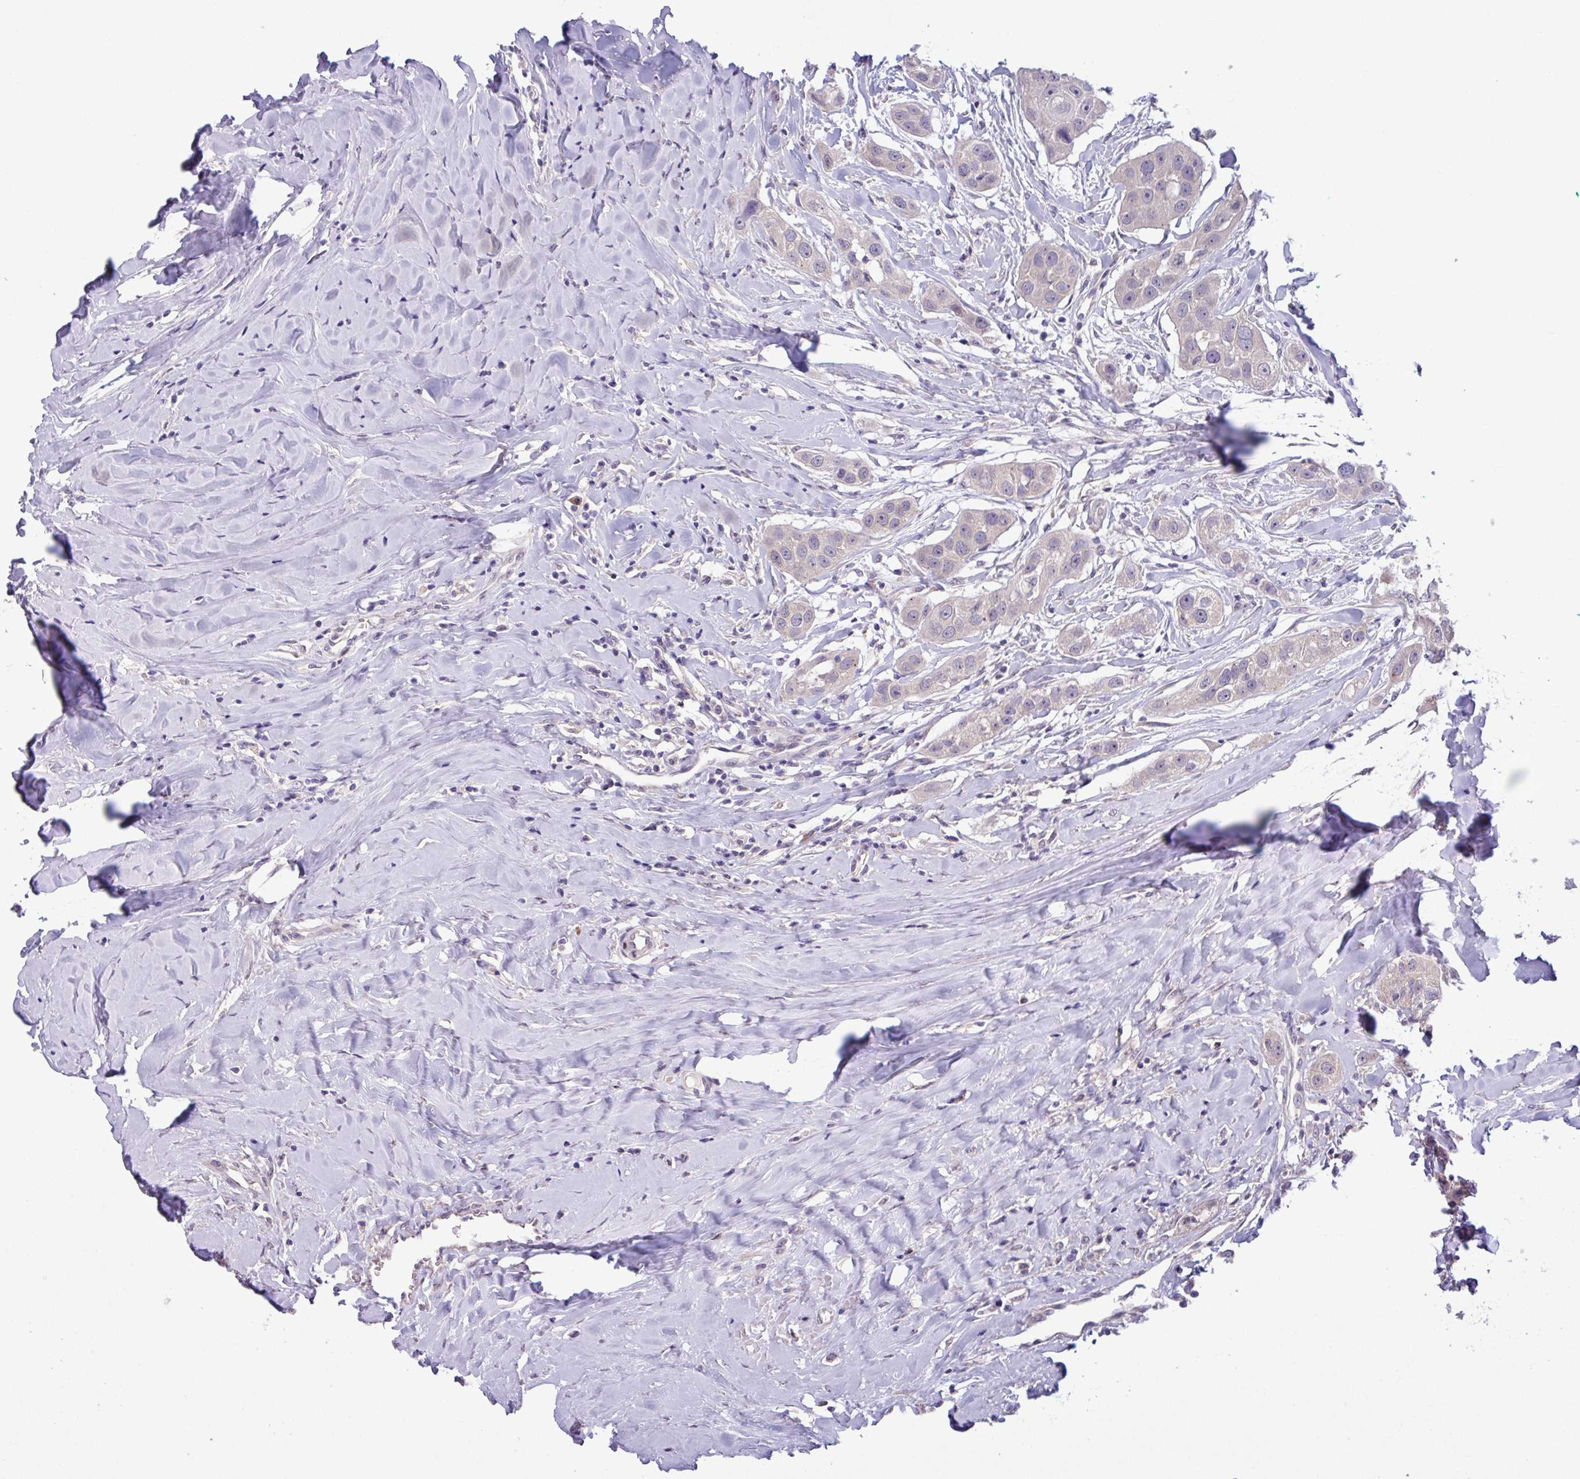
{"staining": {"intensity": "weak", "quantity": "25%-75%", "location": "cytoplasmic/membranous"}, "tissue": "head and neck cancer", "cell_type": "Tumor cells", "image_type": "cancer", "snomed": [{"axis": "morphology", "description": "Normal tissue, NOS"}, {"axis": "morphology", "description": "Squamous cell carcinoma, NOS"}, {"axis": "topography", "description": "Skeletal muscle"}, {"axis": "topography", "description": "Head-Neck"}], "caption": "Head and neck cancer tissue reveals weak cytoplasmic/membranous expression in about 25%-75% of tumor cells Using DAB (brown) and hematoxylin (blue) stains, captured at high magnification using brightfield microscopy.", "gene": "C20orf27", "patient": {"sex": "male", "age": 51}}